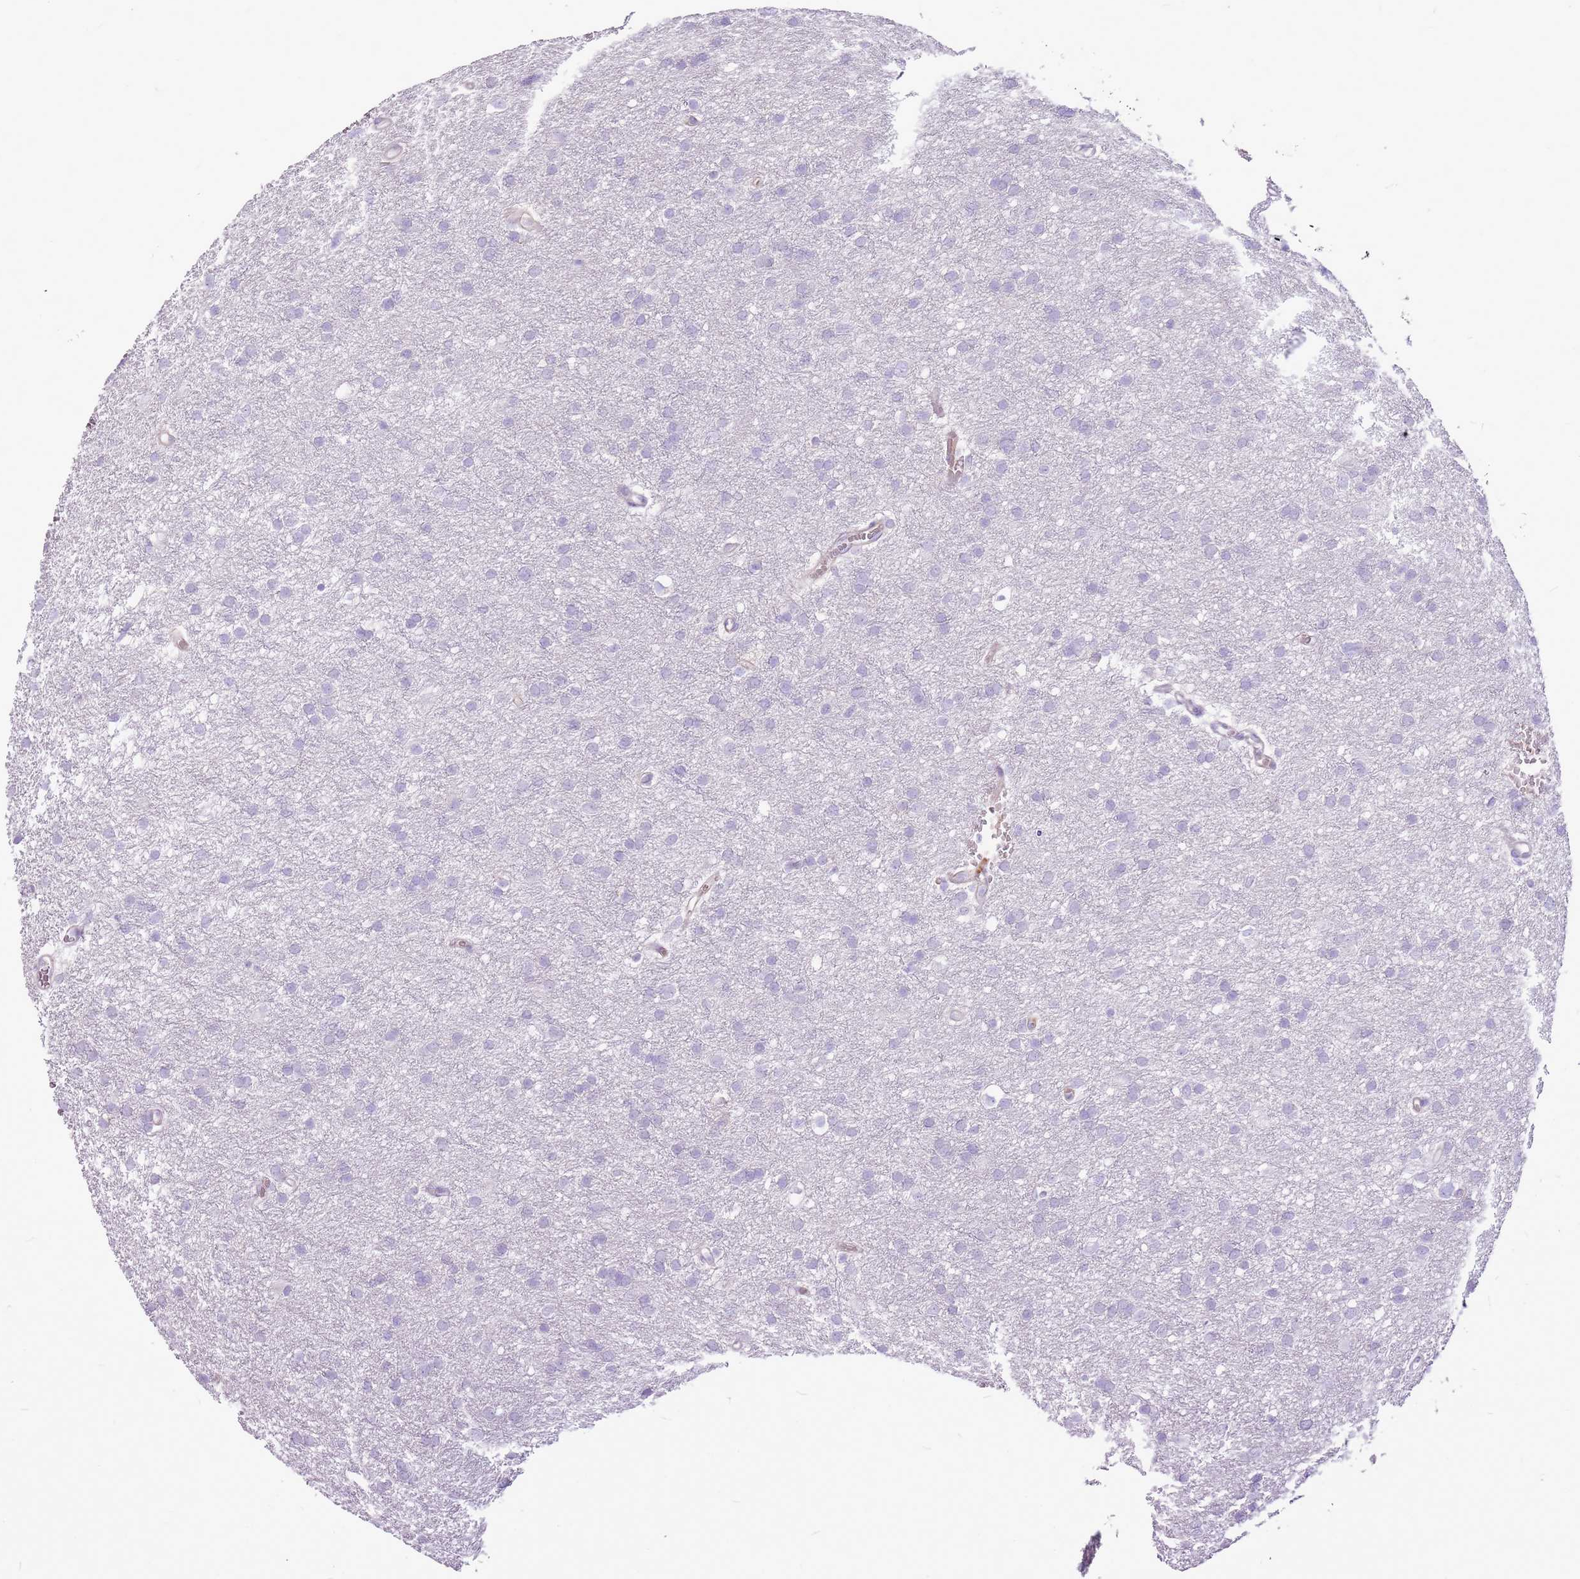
{"staining": {"intensity": "negative", "quantity": "none", "location": "none"}, "tissue": "glioma", "cell_type": "Tumor cells", "image_type": "cancer", "snomed": [{"axis": "morphology", "description": "Glioma, malignant, High grade"}, {"axis": "topography", "description": "Cerebral cortex"}], "caption": "Immunohistochemical staining of glioma exhibits no significant staining in tumor cells.", "gene": "CHAC2", "patient": {"sex": "female", "age": 36}}